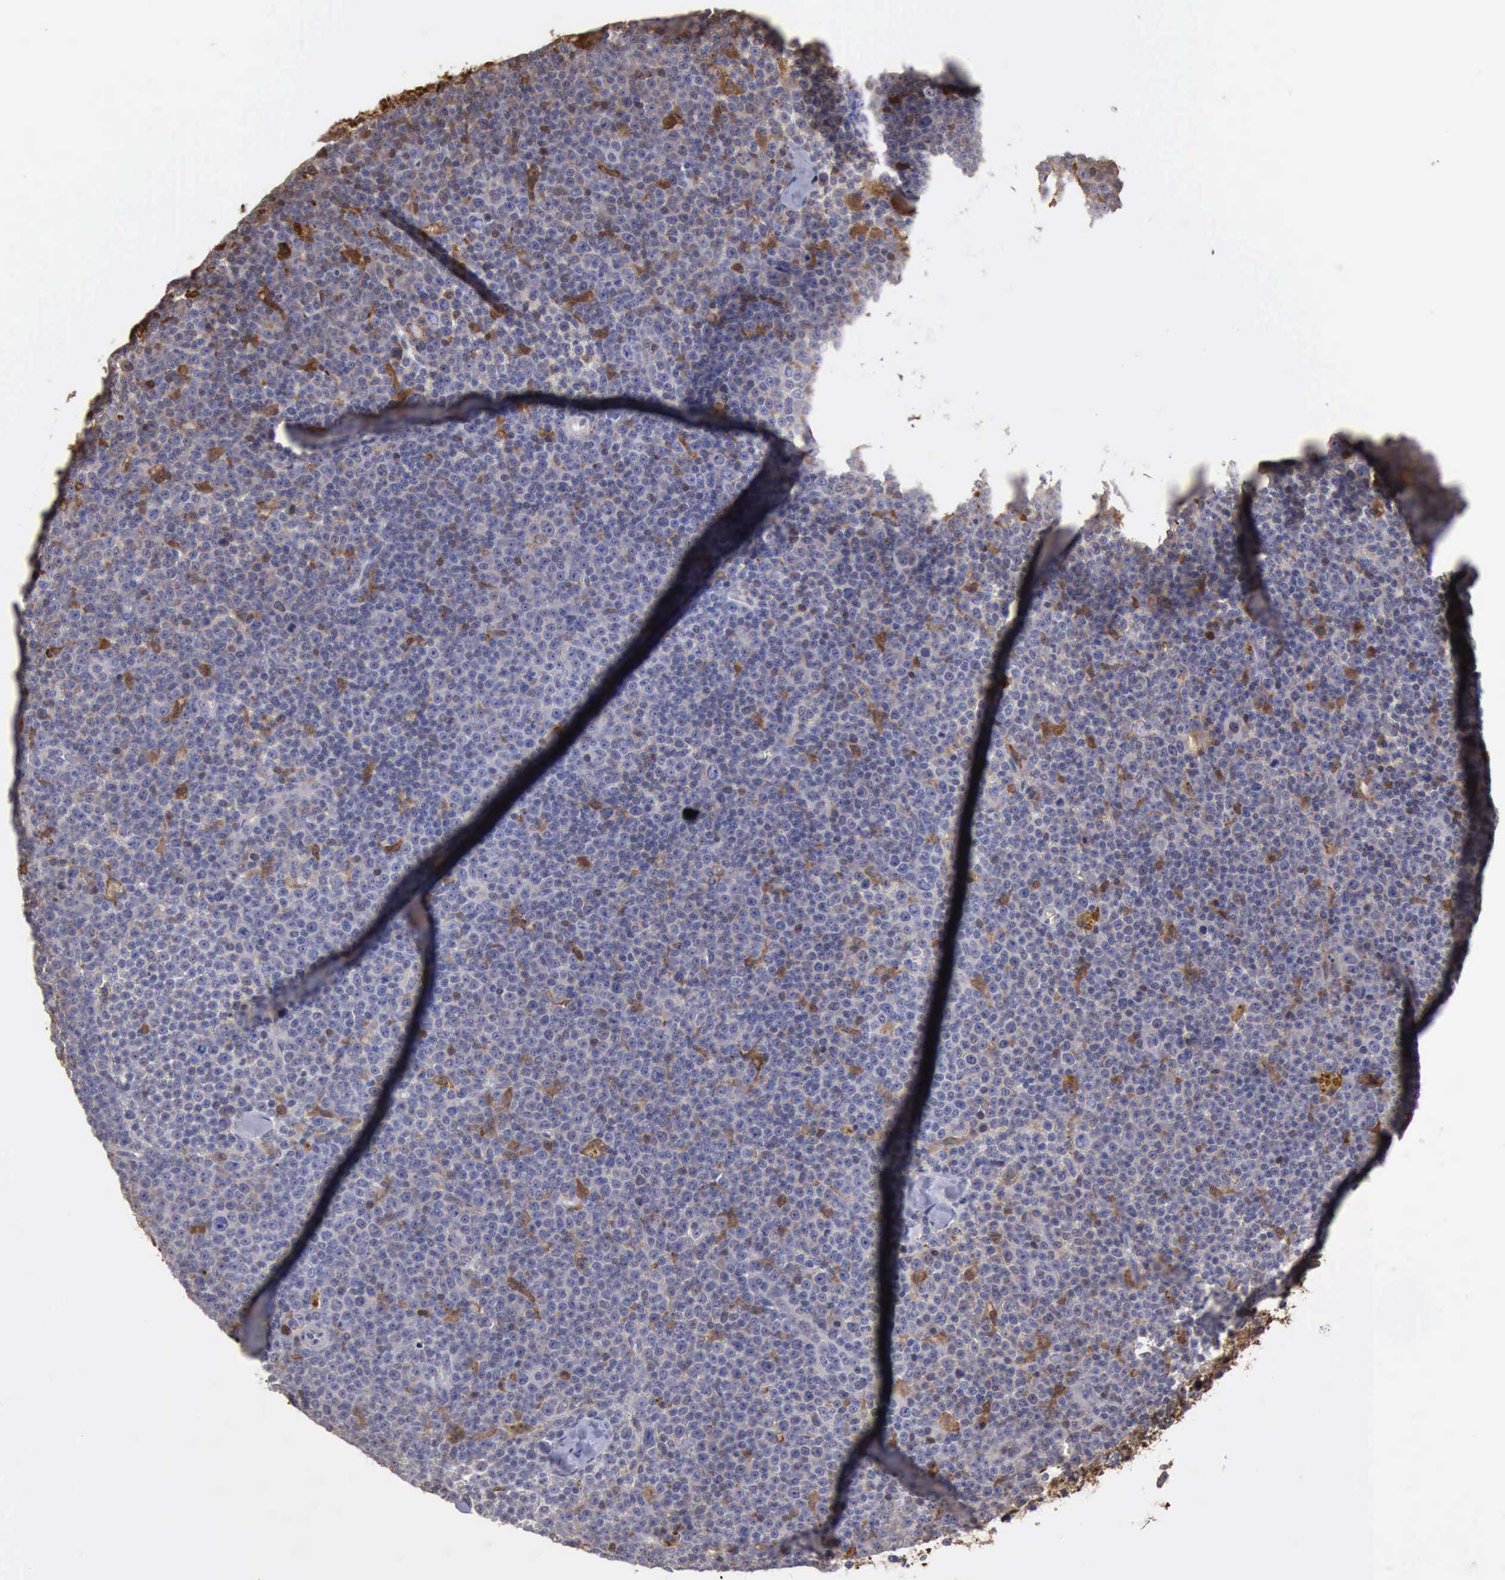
{"staining": {"intensity": "negative", "quantity": "none", "location": "none"}, "tissue": "lymphoma", "cell_type": "Tumor cells", "image_type": "cancer", "snomed": [{"axis": "morphology", "description": "Malignant lymphoma, non-Hodgkin's type, Low grade"}, {"axis": "topography", "description": "Lymph node"}], "caption": "Immunohistochemical staining of human lymphoma demonstrates no significant staining in tumor cells. (Stains: DAB (3,3'-diaminobenzidine) IHC with hematoxylin counter stain, Microscopy: brightfield microscopy at high magnification).", "gene": "STAT1", "patient": {"sex": "male", "age": 50}}